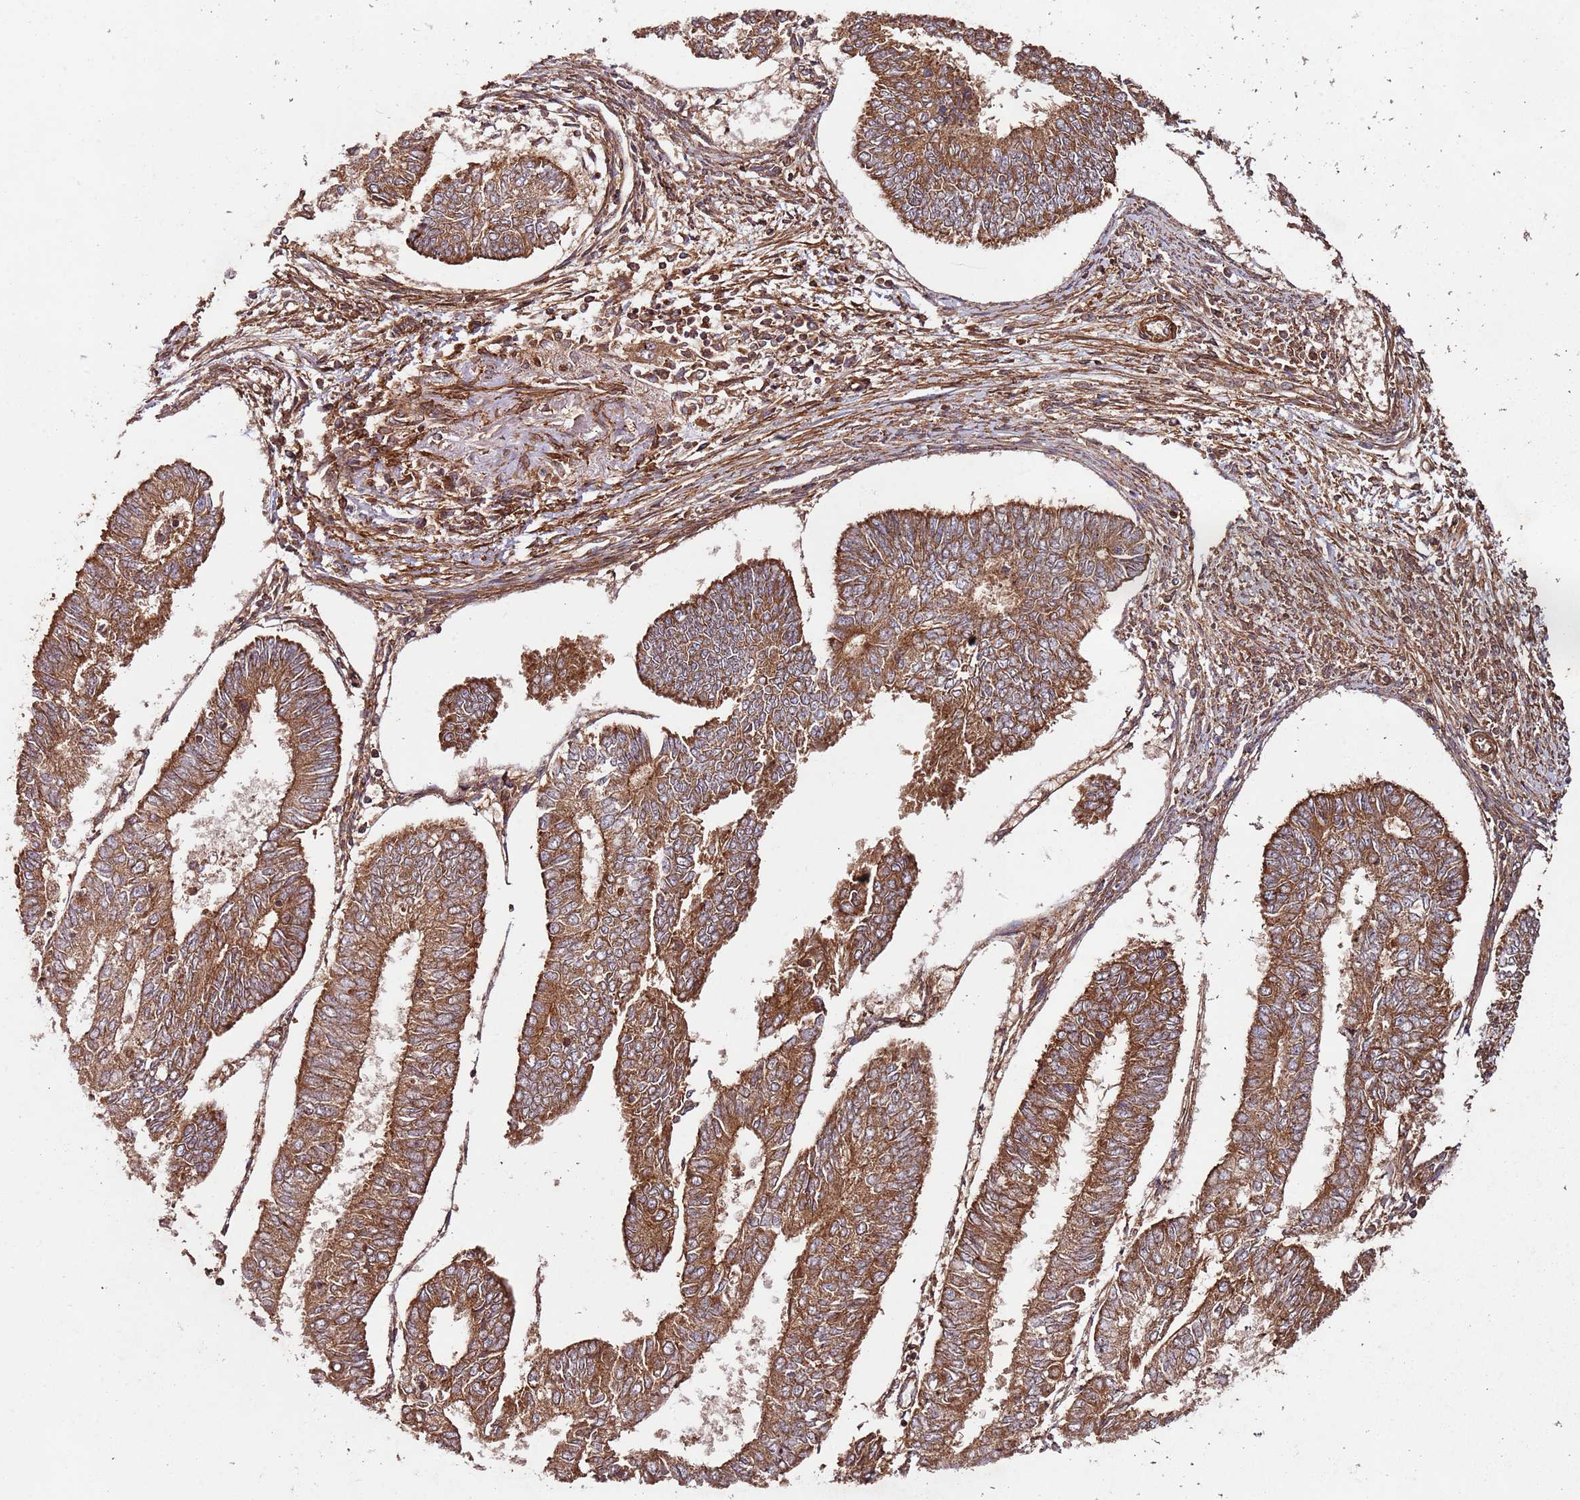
{"staining": {"intensity": "strong", "quantity": ">75%", "location": "cytoplasmic/membranous"}, "tissue": "endometrial cancer", "cell_type": "Tumor cells", "image_type": "cancer", "snomed": [{"axis": "morphology", "description": "Adenocarcinoma, NOS"}, {"axis": "topography", "description": "Endometrium"}], "caption": "Tumor cells exhibit strong cytoplasmic/membranous positivity in approximately >75% of cells in endometrial cancer. (Brightfield microscopy of DAB IHC at high magnification).", "gene": "FAM186A", "patient": {"sex": "female", "age": 68}}